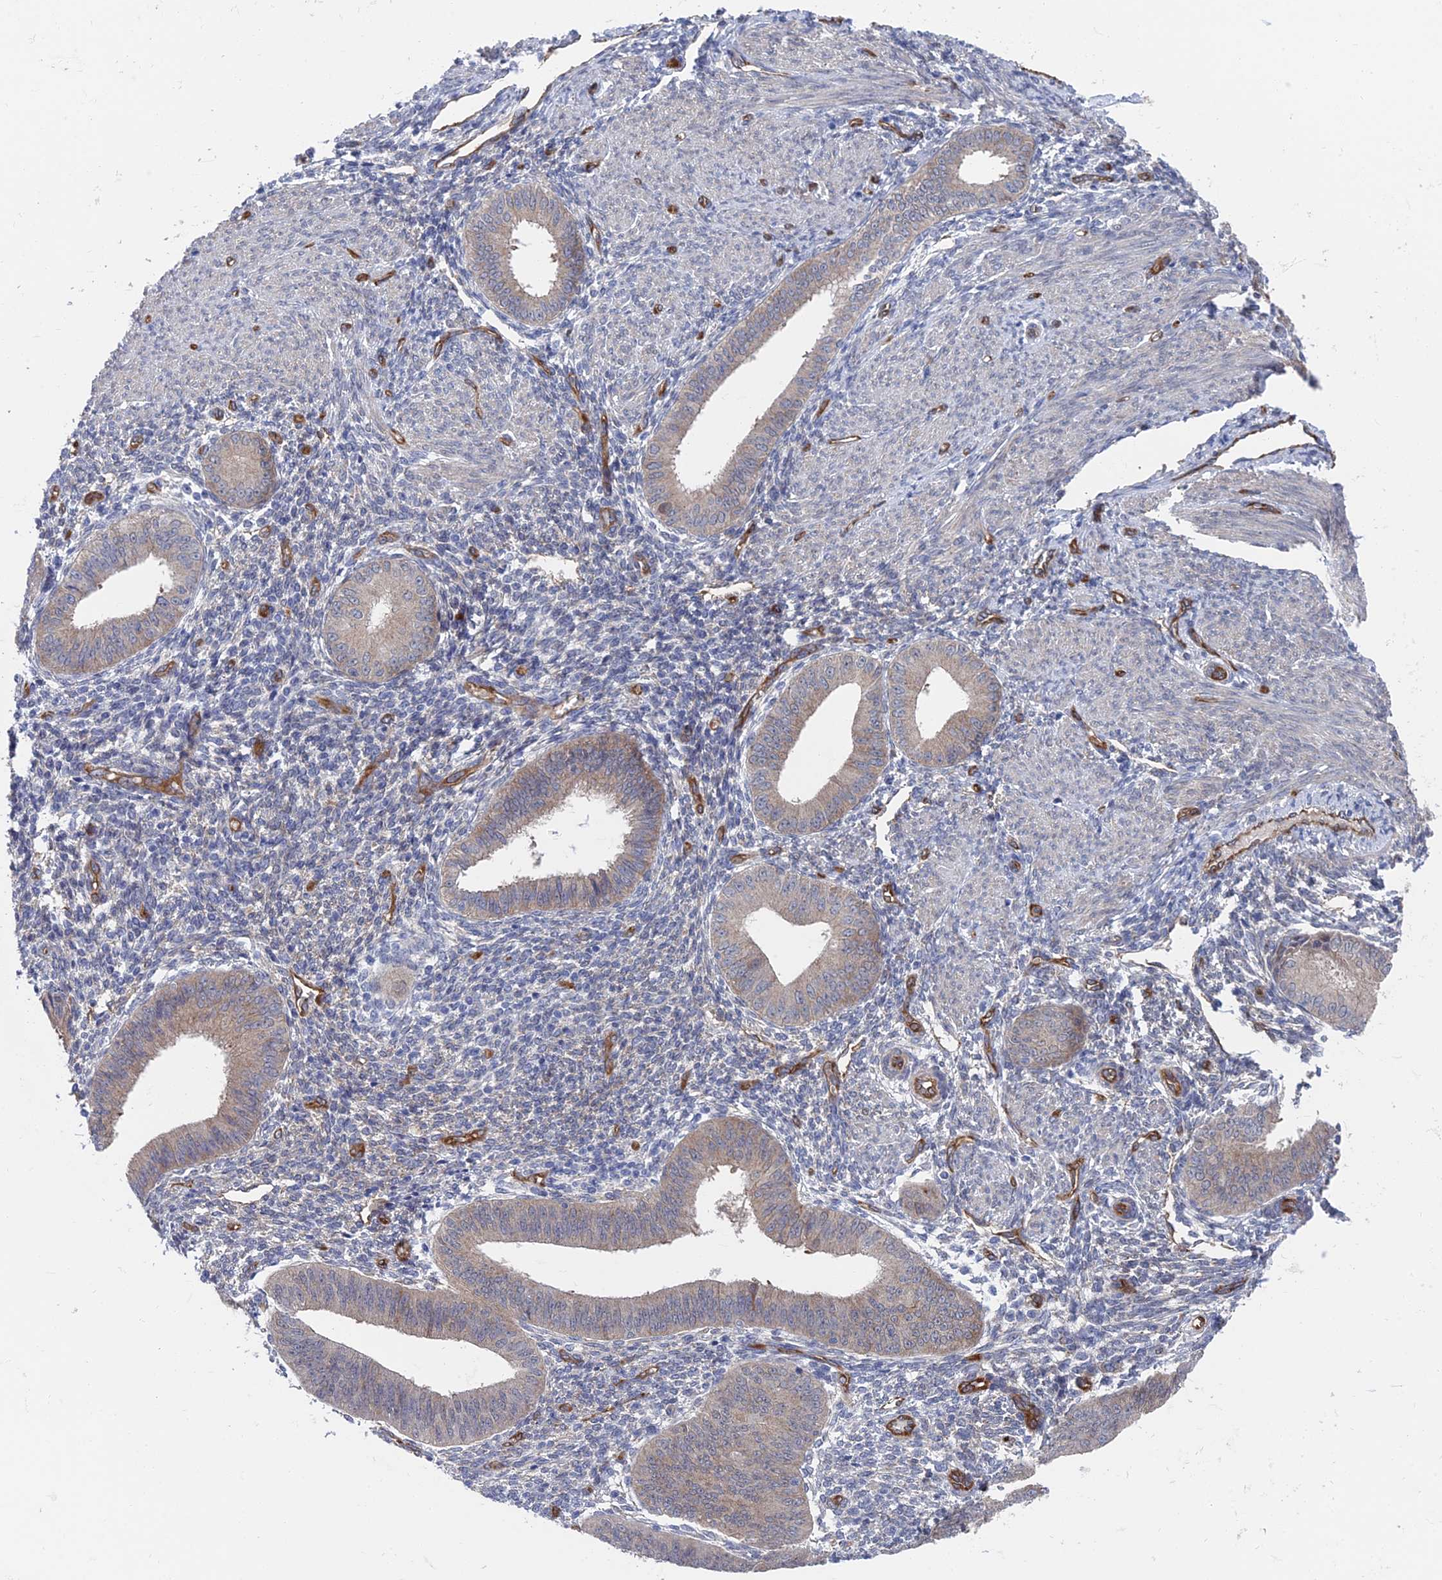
{"staining": {"intensity": "negative", "quantity": "none", "location": "none"}, "tissue": "endometrium", "cell_type": "Cells in endometrial stroma", "image_type": "normal", "snomed": [{"axis": "morphology", "description": "Normal tissue, NOS"}, {"axis": "topography", "description": "Uterus"}, {"axis": "topography", "description": "Endometrium"}], "caption": "This is a micrograph of immunohistochemistry (IHC) staining of normal endometrium, which shows no staining in cells in endometrial stroma. (DAB (3,3'-diaminobenzidine) IHC with hematoxylin counter stain).", "gene": "ARAP3", "patient": {"sex": "female", "age": 48}}